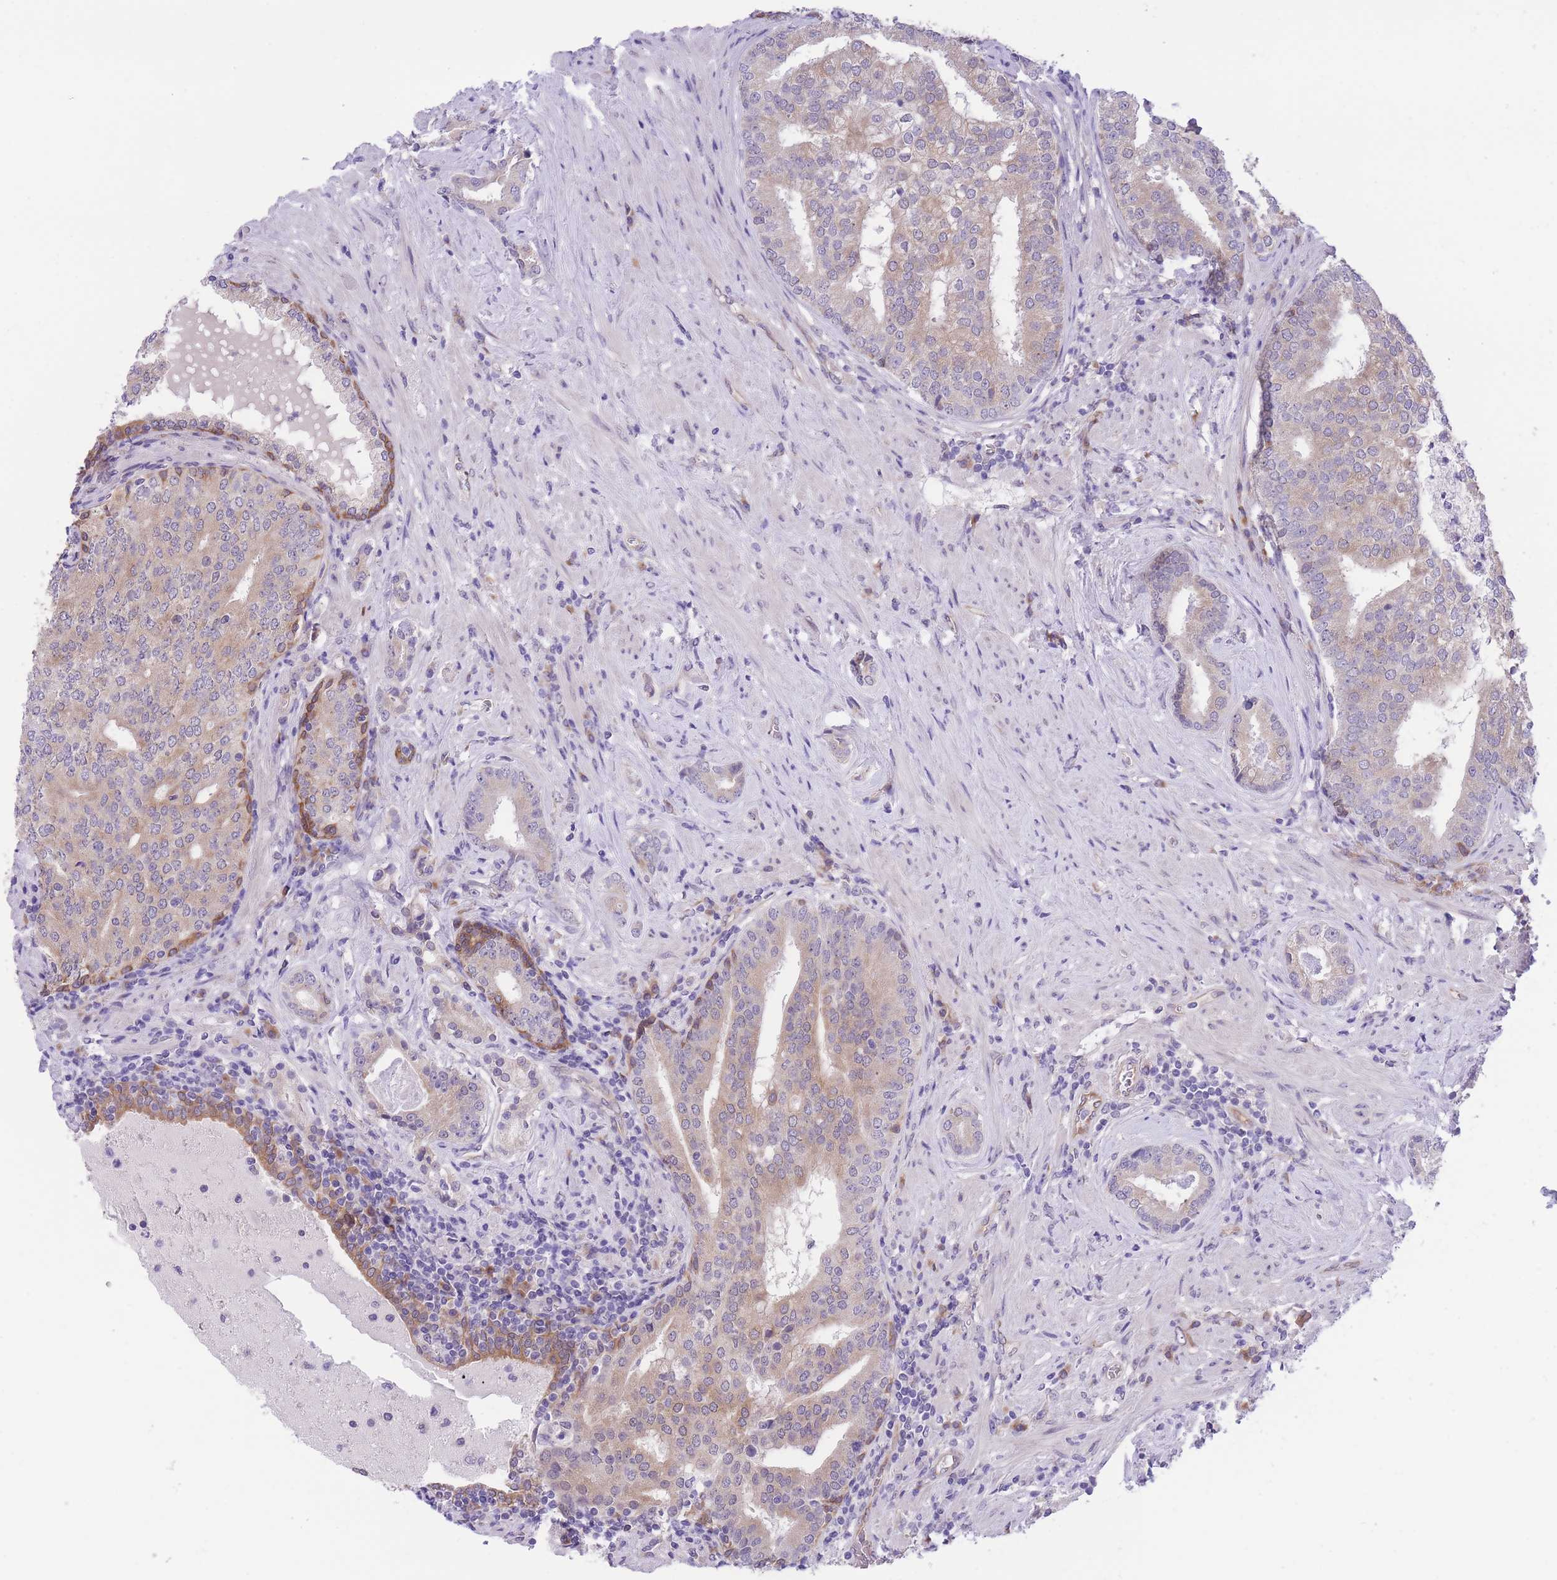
{"staining": {"intensity": "weak", "quantity": "25%-75%", "location": "cytoplasmic/membranous"}, "tissue": "prostate cancer", "cell_type": "Tumor cells", "image_type": "cancer", "snomed": [{"axis": "morphology", "description": "Adenocarcinoma, High grade"}, {"axis": "topography", "description": "Prostate"}], "caption": "Immunohistochemistry image of neoplastic tissue: prostate cancer (adenocarcinoma (high-grade)) stained using IHC reveals low levels of weak protein expression localized specifically in the cytoplasmic/membranous of tumor cells, appearing as a cytoplasmic/membranous brown color.", "gene": "WWOX", "patient": {"sex": "male", "age": 55}}